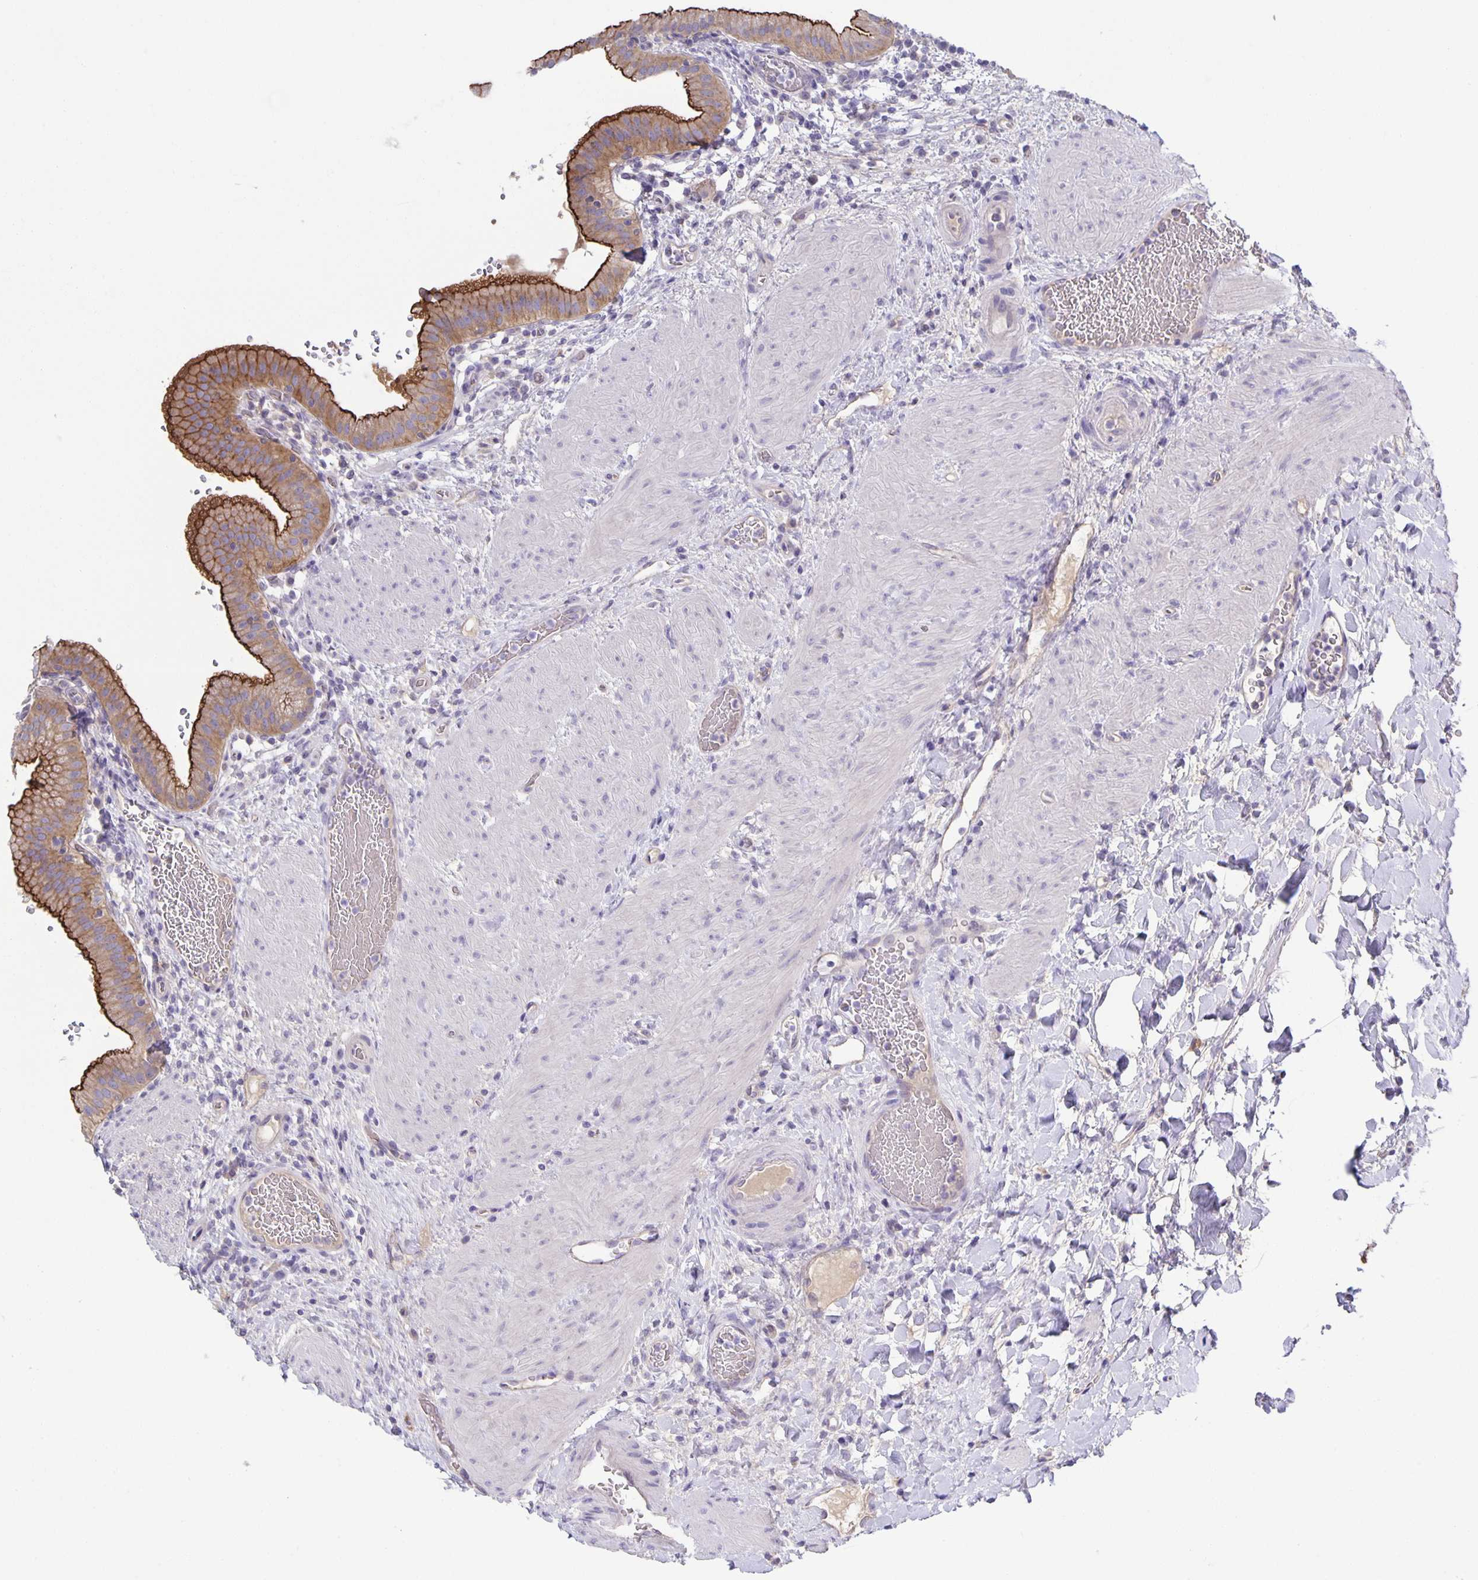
{"staining": {"intensity": "strong", "quantity": ">75%", "location": "cytoplasmic/membranous"}, "tissue": "gallbladder", "cell_type": "Glandular cells", "image_type": "normal", "snomed": [{"axis": "morphology", "description": "Normal tissue, NOS"}, {"axis": "topography", "description": "Gallbladder"}], "caption": "An immunohistochemistry (IHC) image of unremarkable tissue is shown. Protein staining in brown labels strong cytoplasmic/membranous positivity in gallbladder within glandular cells.", "gene": "PTPN3", "patient": {"sex": "male", "age": 26}}